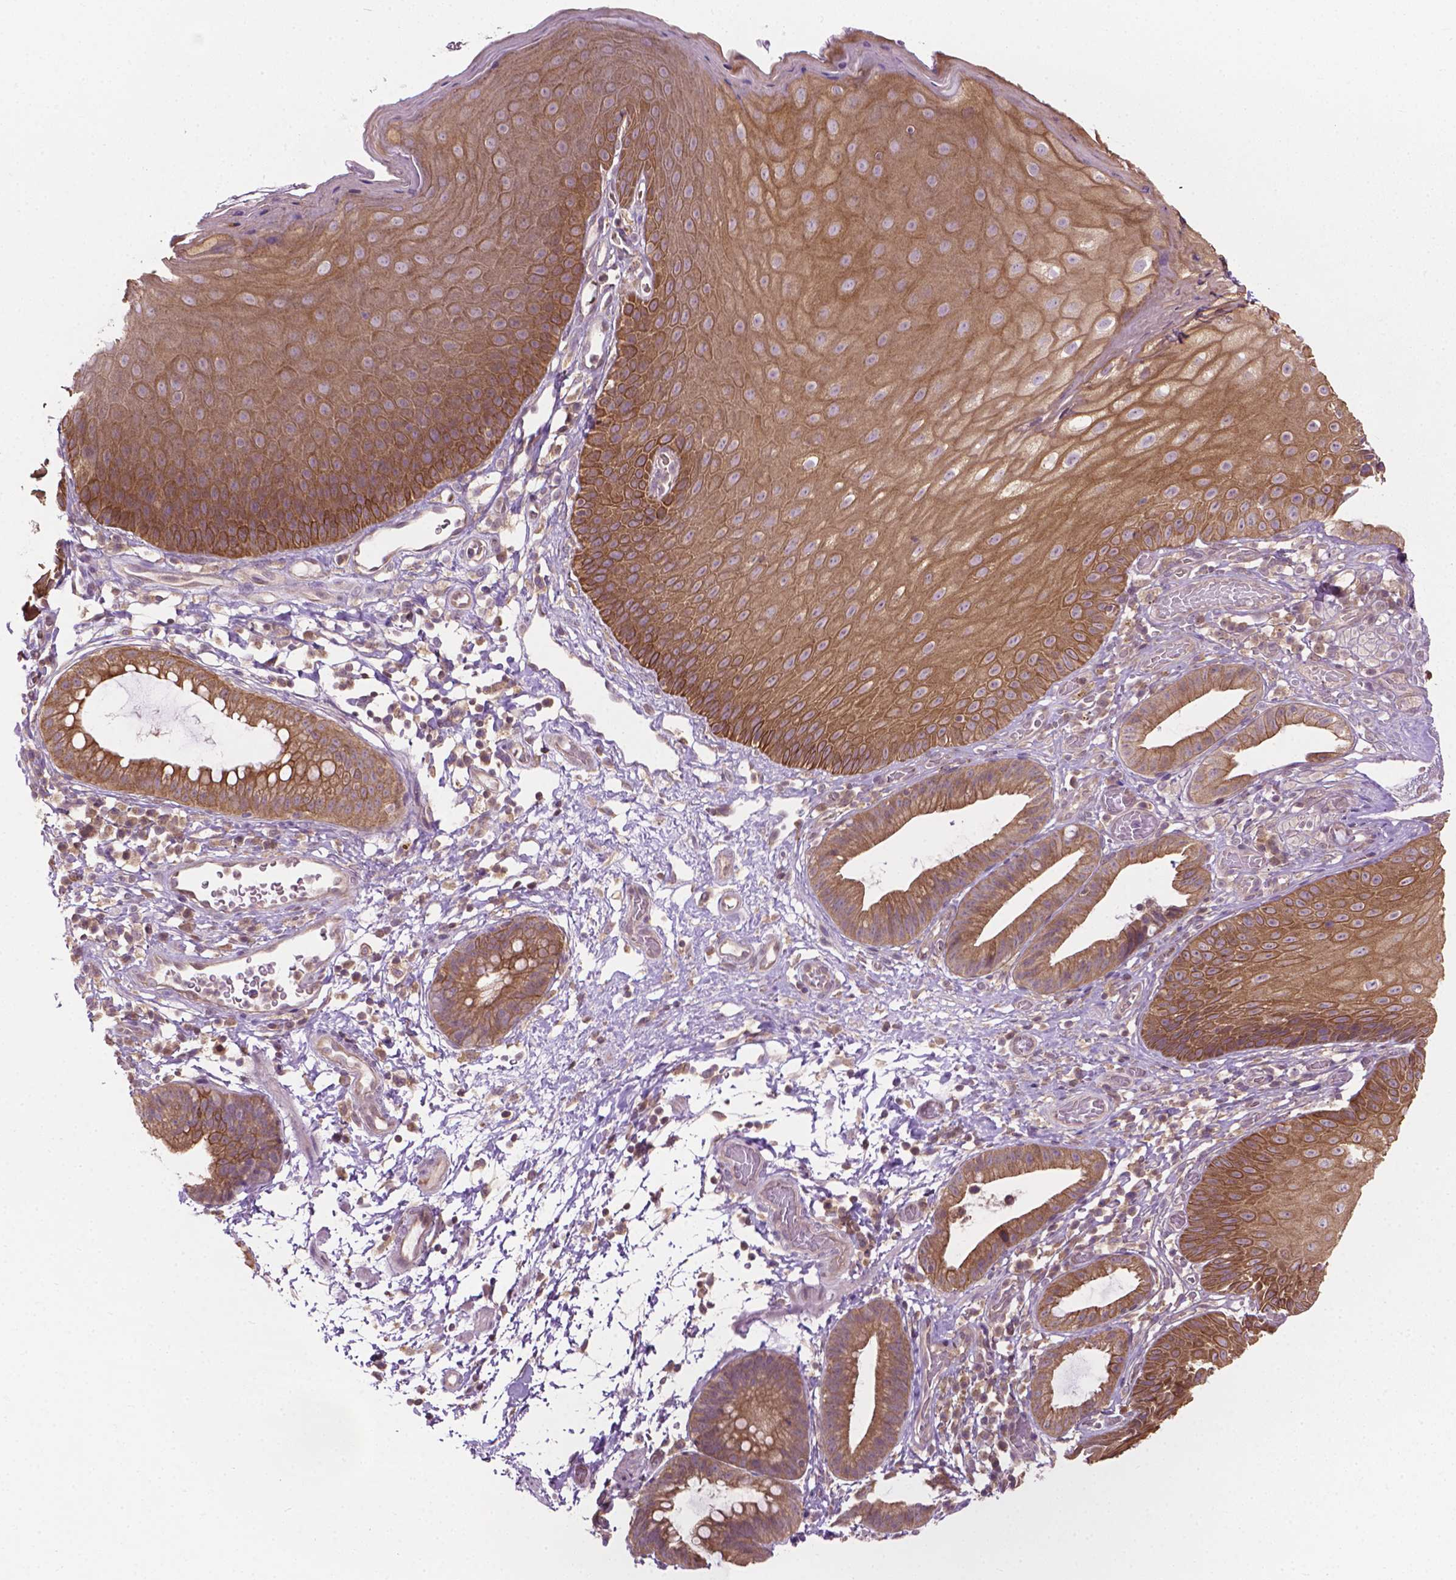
{"staining": {"intensity": "moderate", "quantity": ">75%", "location": "cytoplasmic/membranous"}, "tissue": "skin", "cell_type": "Epidermal cells", "image_type": "normal", "snomed": [{"axis": "morphology", "description": "Normal tissue, NOS"}, {"axis": "topography", "description": "Anal"}], "caption": "An immunohistochemistry (IHC) micrograph of normal tissue is shown. Protein staining in brown highlights moderate cytoplasmic/membranous positivity in skin within epidermal cells.", "gene": "MZT1", "patient": {"sex": "male", "age": 53}}